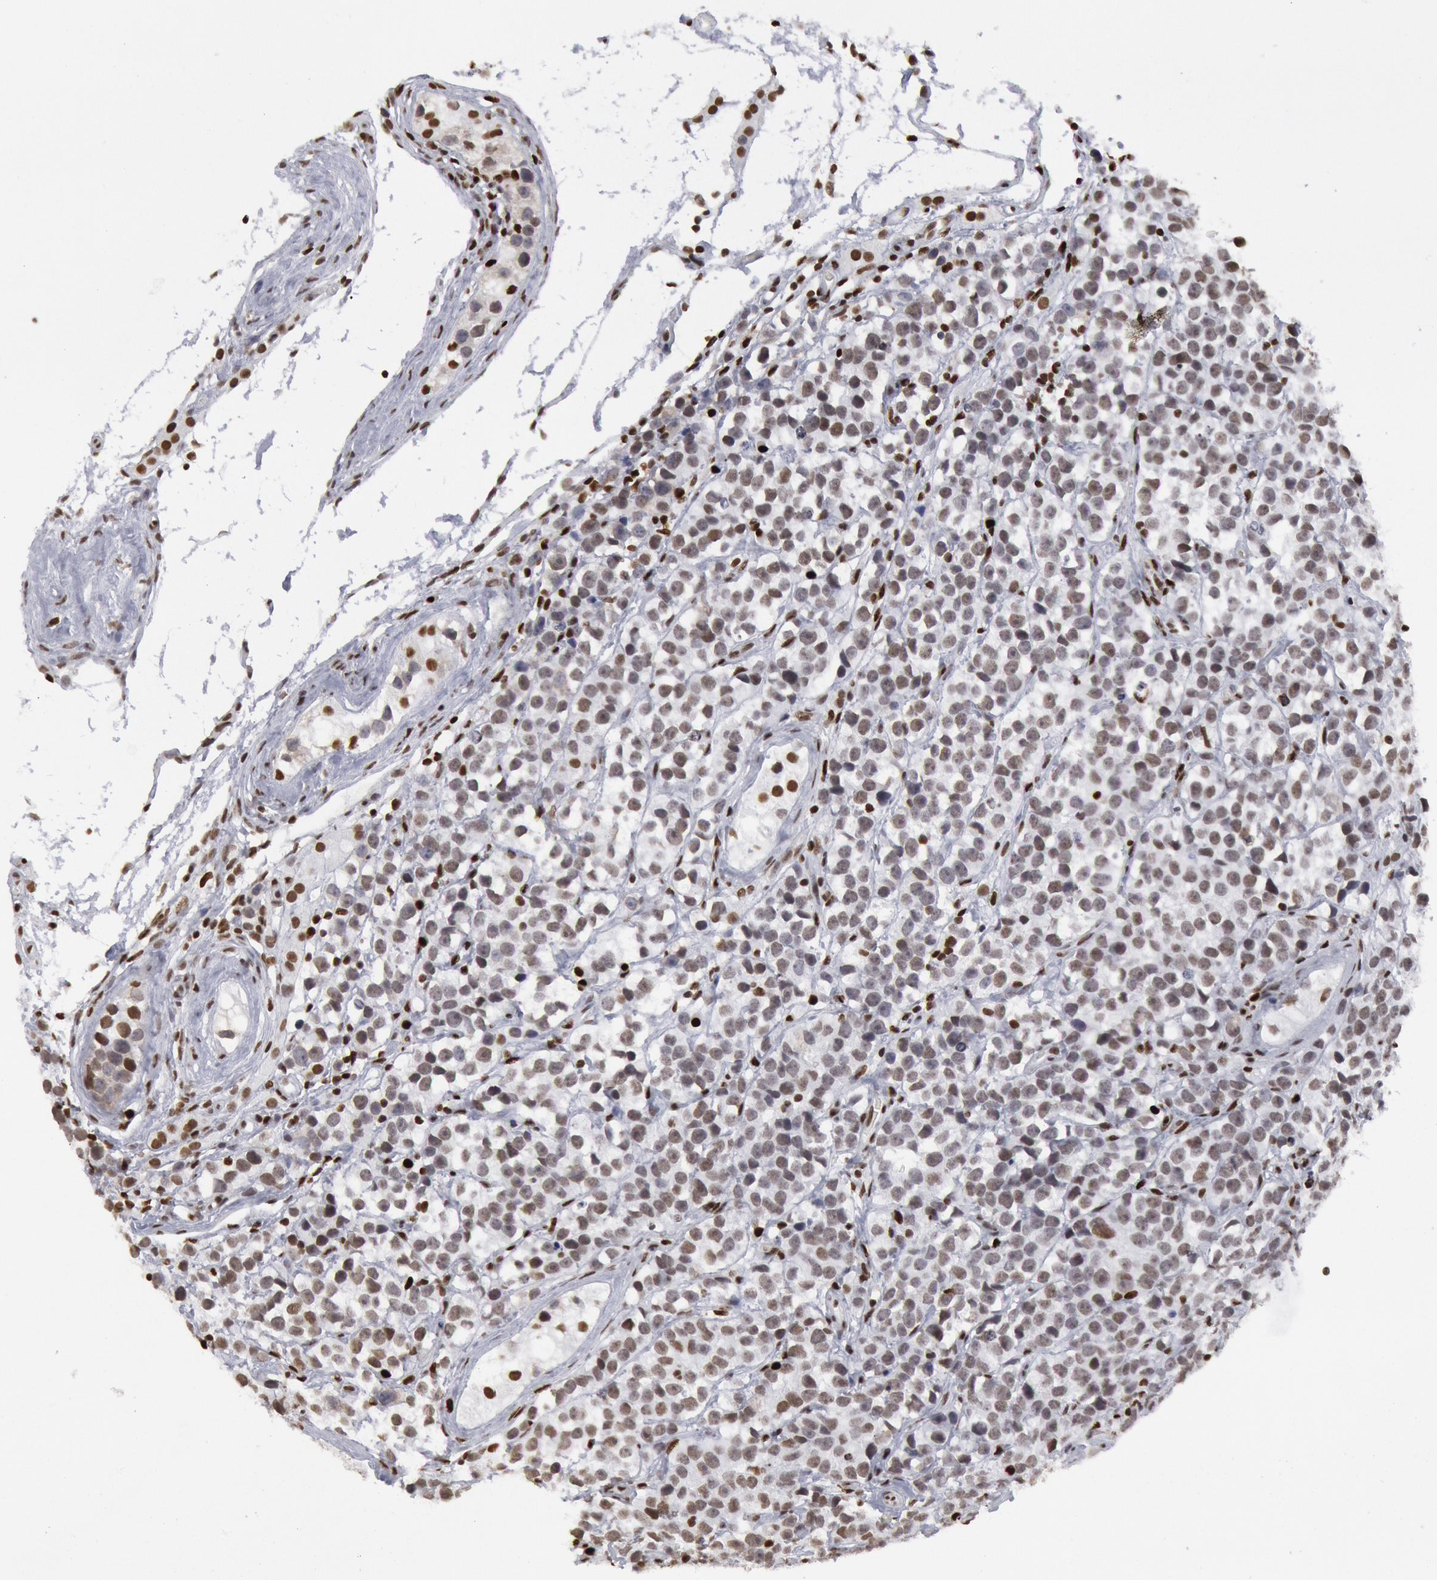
{"staining": {"intensity": "moderate", "quantity": "<25%", "location": "nuclear"}, "tissue": "testis cancer", "cell_type": "Tumor cells", "image_type": "cancer", "snomed": [{"axis": "morphology", "description": "Seminoma, NOS"}, {"axis": "topography", "description": "Testis"}], "caption": "The immunohistochemical stain highlights moderate nuclear staining in tumor cells of testis cancer tissue.", "gene": "SUB1", "patient": {"sex": "male", "age": 25}}